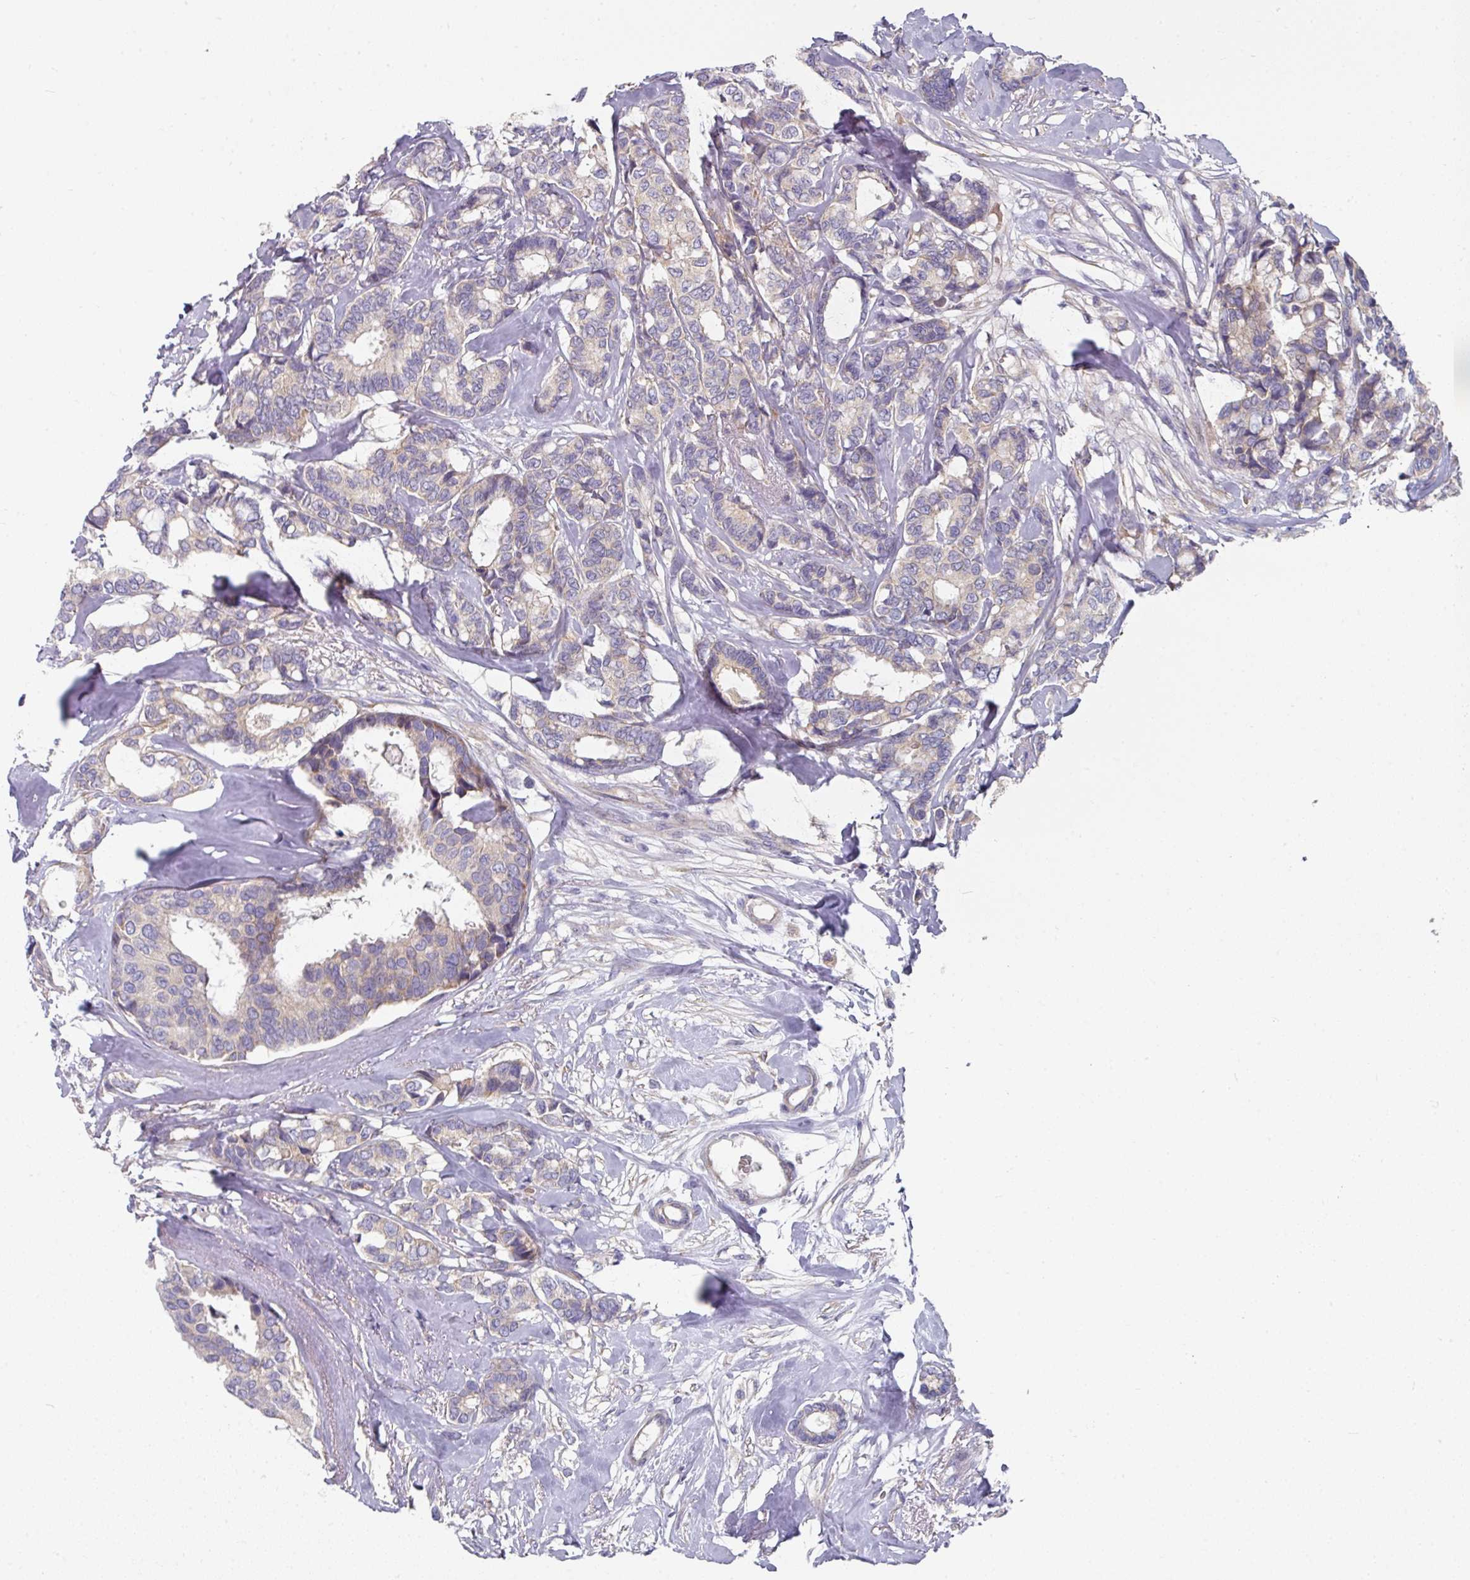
{"staining": {"intensity": "negative", "quantity": "none", "location": "none"}, "tissue": "breast cancer", "cell_type": "Tumor cells", "image_type": "cancer", "snomed": [{"axis": "morphology", "description": "Duct carcinoma"}, {"axis": "topography", "description": "Breast"}], "caption": "High power microscopy image of an immunohistochemistry (IHC) micrograph of breast cancer, revealing no significant positivity in tumor cells.", "gene": "PYROXD2", "patient": {"sex": "female", "age": 87}}